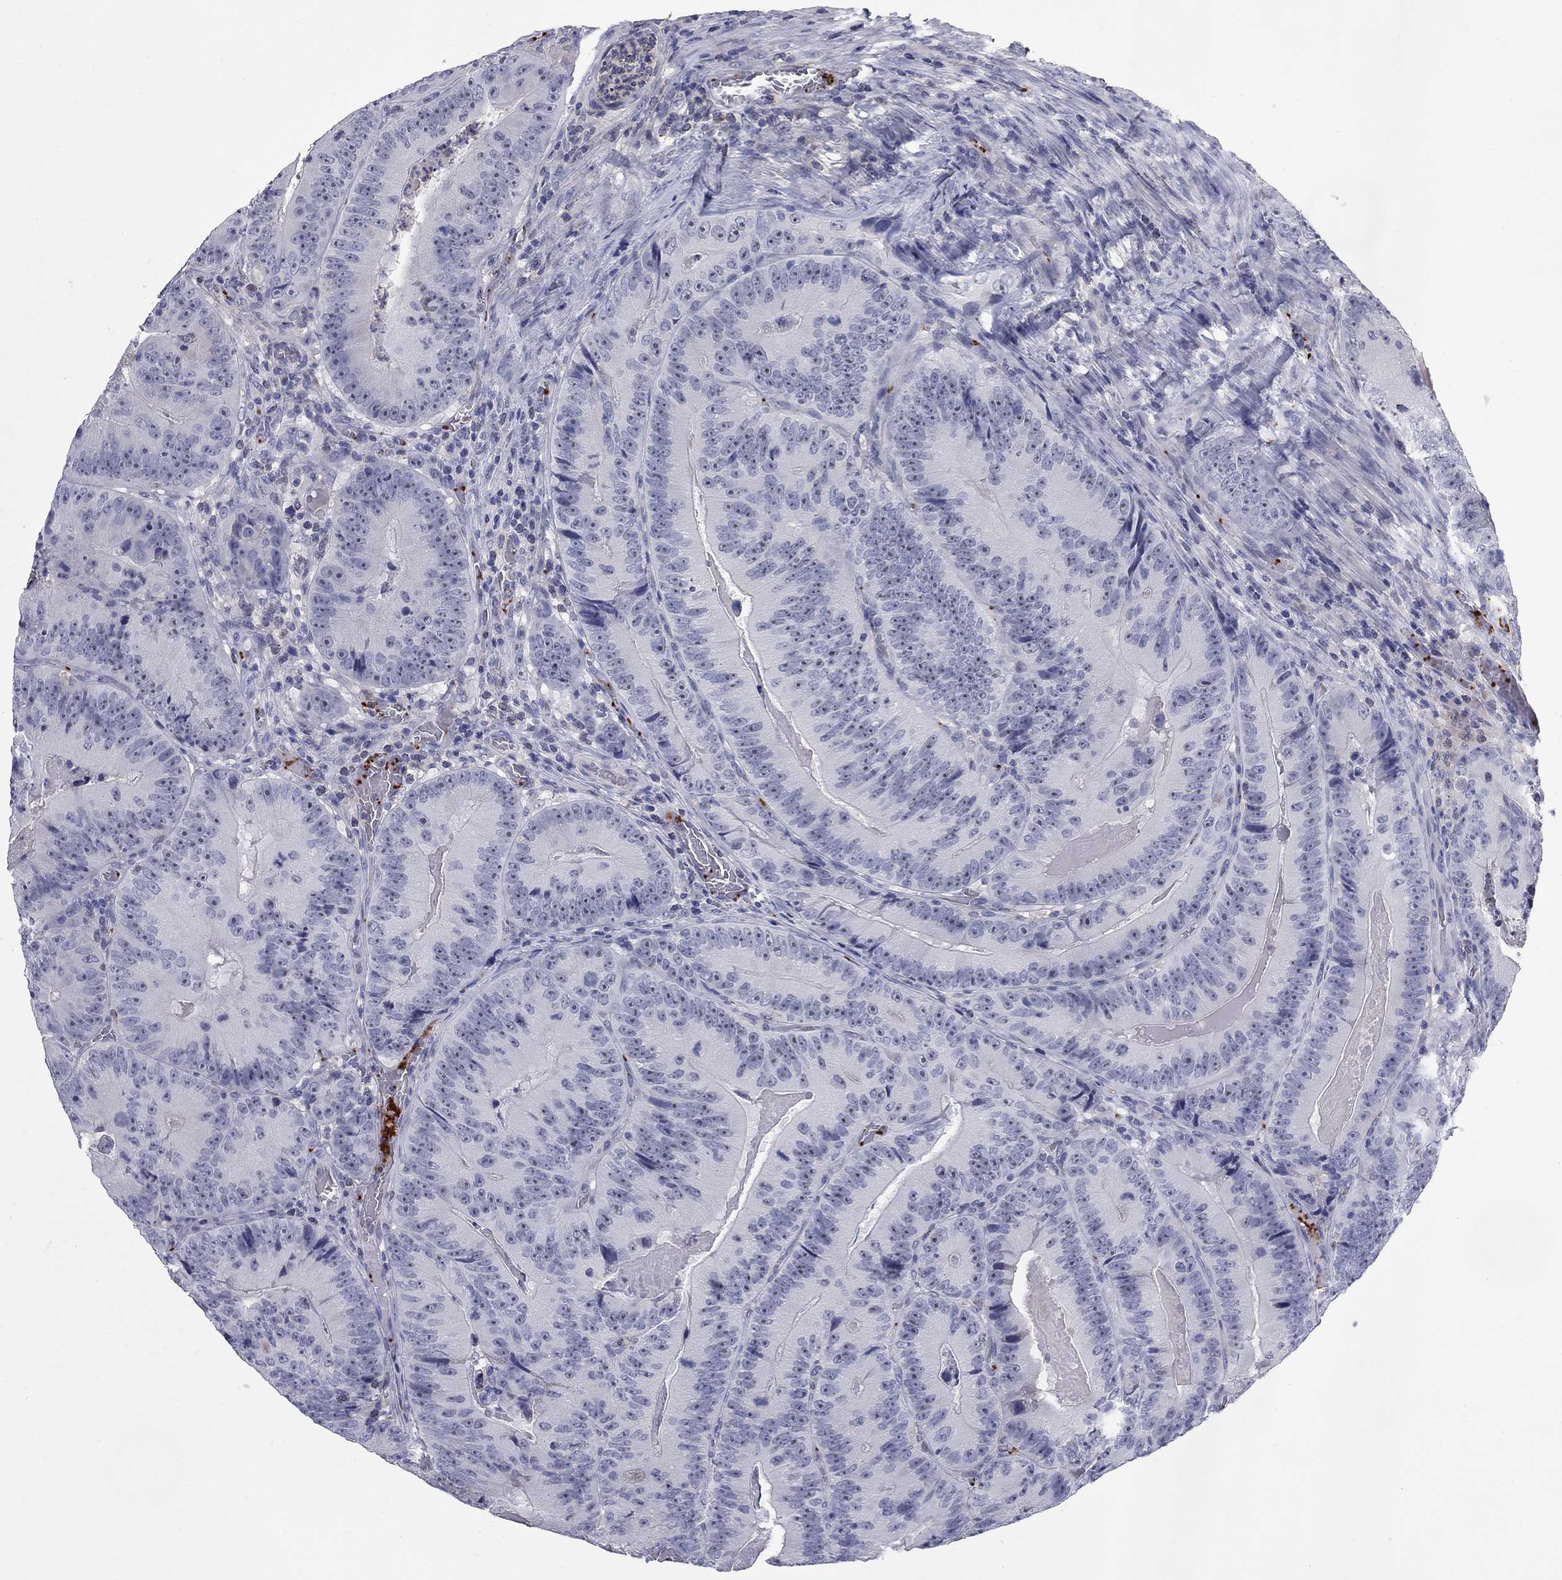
{"staining": {"intensity": "negative", "quantity": "none", "location": "none"}, "tissue": "colorectal cancer", "cell_type": "Tumor cells", "image_type": "cancer", "snomed": [{"axis": "morphology", "description": "Adenocarcinoma, NOS"}, {"axis": "topography", "description": "Colon"}], "caption": "This is an IHC image of human colorectal adenocarcinoma. There is no expression in tumor cells.", "gene": "PLEK", "patient": {"sex": "female", "age": 86}}